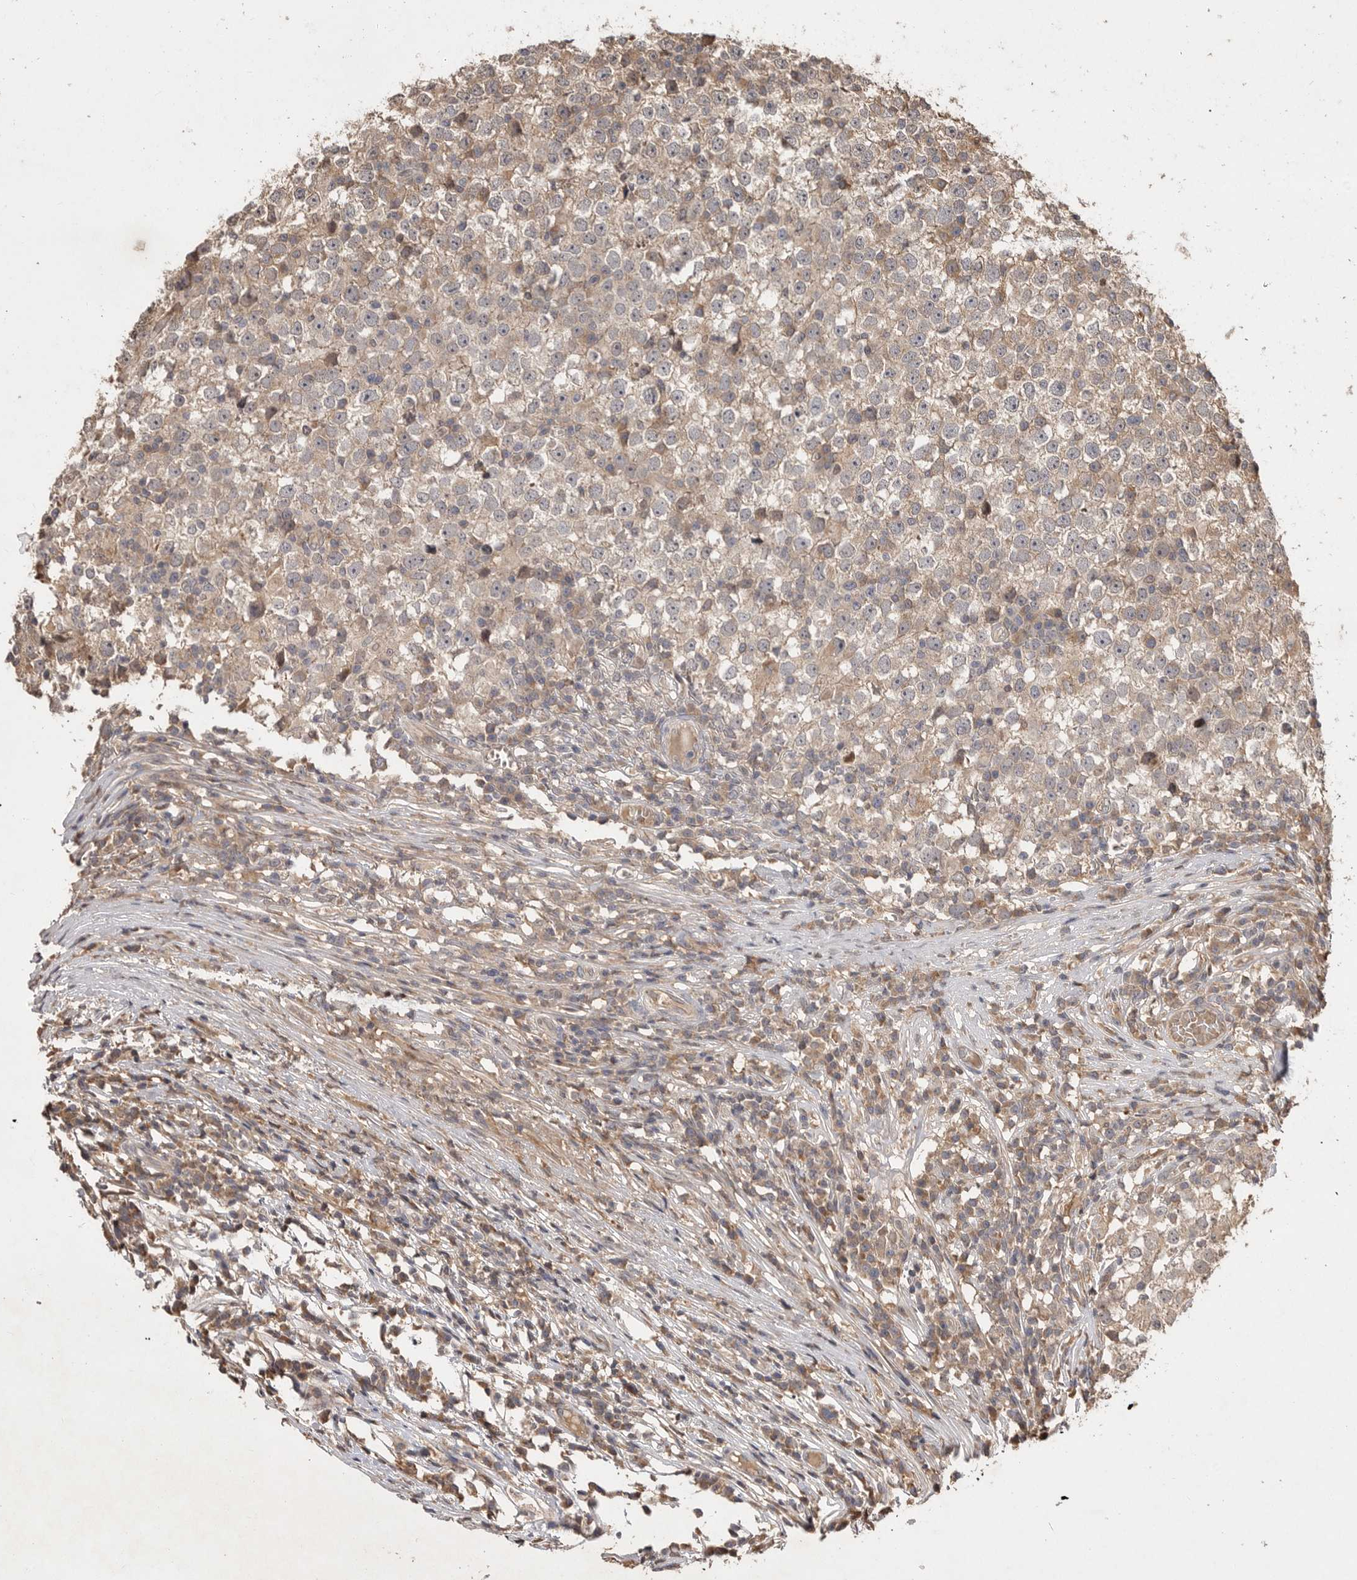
{"staining": {"intensity": "weak", "quantity": ">75%", "location": "cytoplasmic/membranous"}, "tissue": "testis cancer", "cell_type": "Tumor cells", "image_type": "cancer", "snomed": [{"axis": "morphology", "description": "Seminoma, NOS"}, {"axis": "topography", "description": "Testis"}], "caption": "Testis seminoma was stained to show a protein in brown. There is low levels of weak cytoplasmic/membranous positivity in about >75% of tumor cells. (brown staining indicates protein expression, while blue staining denotes nuclei).", "gene": "VN1R4", "patient": {"sex": "male", "age": 65}}